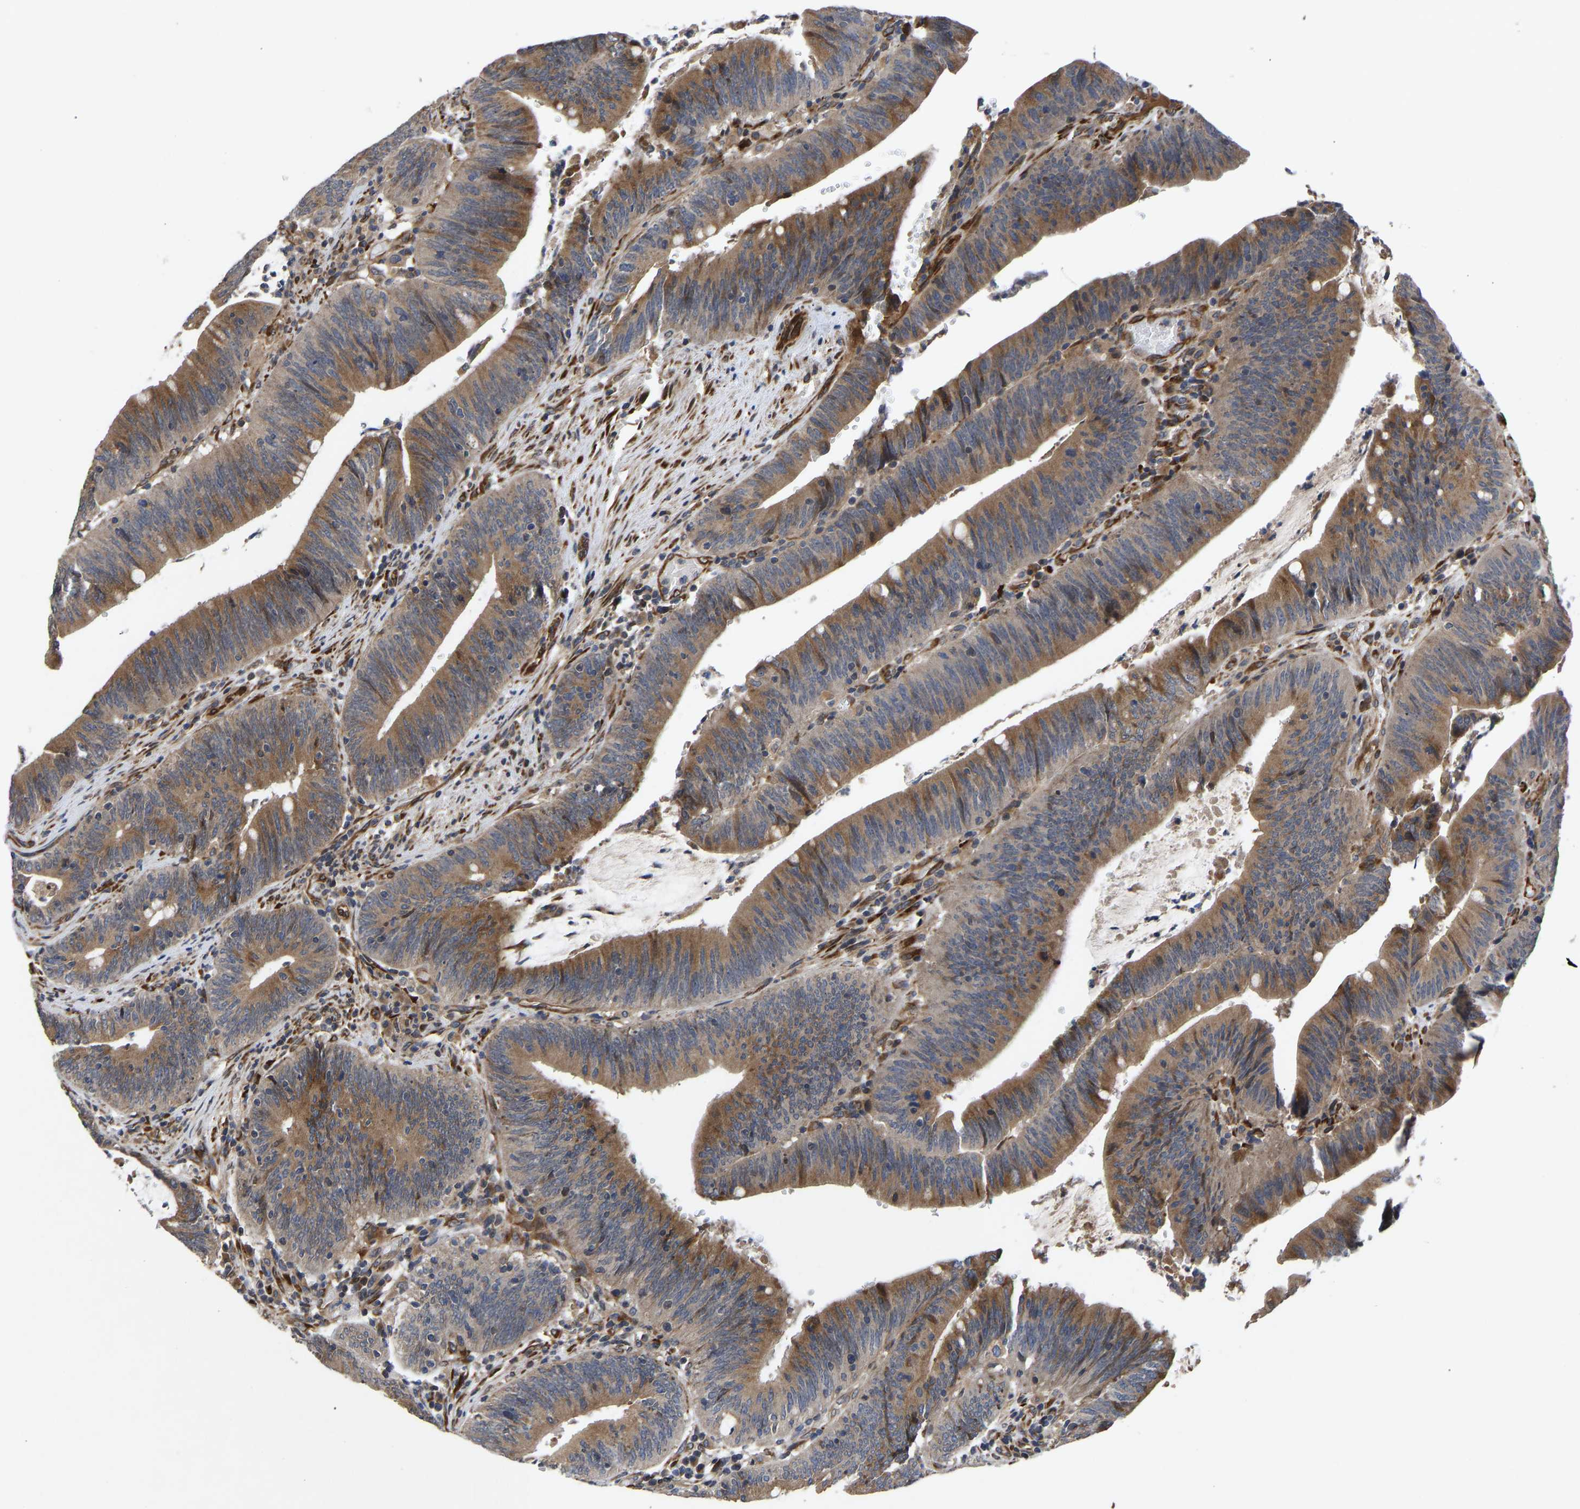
{"staining": {"intensity": "moderate", "quantity": ">75%", "location": "cytoplasmic/membranous"}, "tissue": "colorectal cancer", "cell_type": "Tumor cells", "image_type": "cancer", "snomed": [{"axis": "morphology", "description": "Normal tissue, NOS"}, {"axis": "morphology", "description": "Adenocarcinoma, NOS"}, {"axis": "topography", "description": "Rectum"}], "caption": "High-magnification brightfield microscopy of colorectal cancer (adenocarcinoma) stained with DAB (brown) and counterstained with hematoxylin (blue). tumor cells exhibit moderate cytoplasmic/membranous staining is identified in about>75% of cells.", "gene": "FRRS1", "patient": {"sex": "female", "age": 66}}